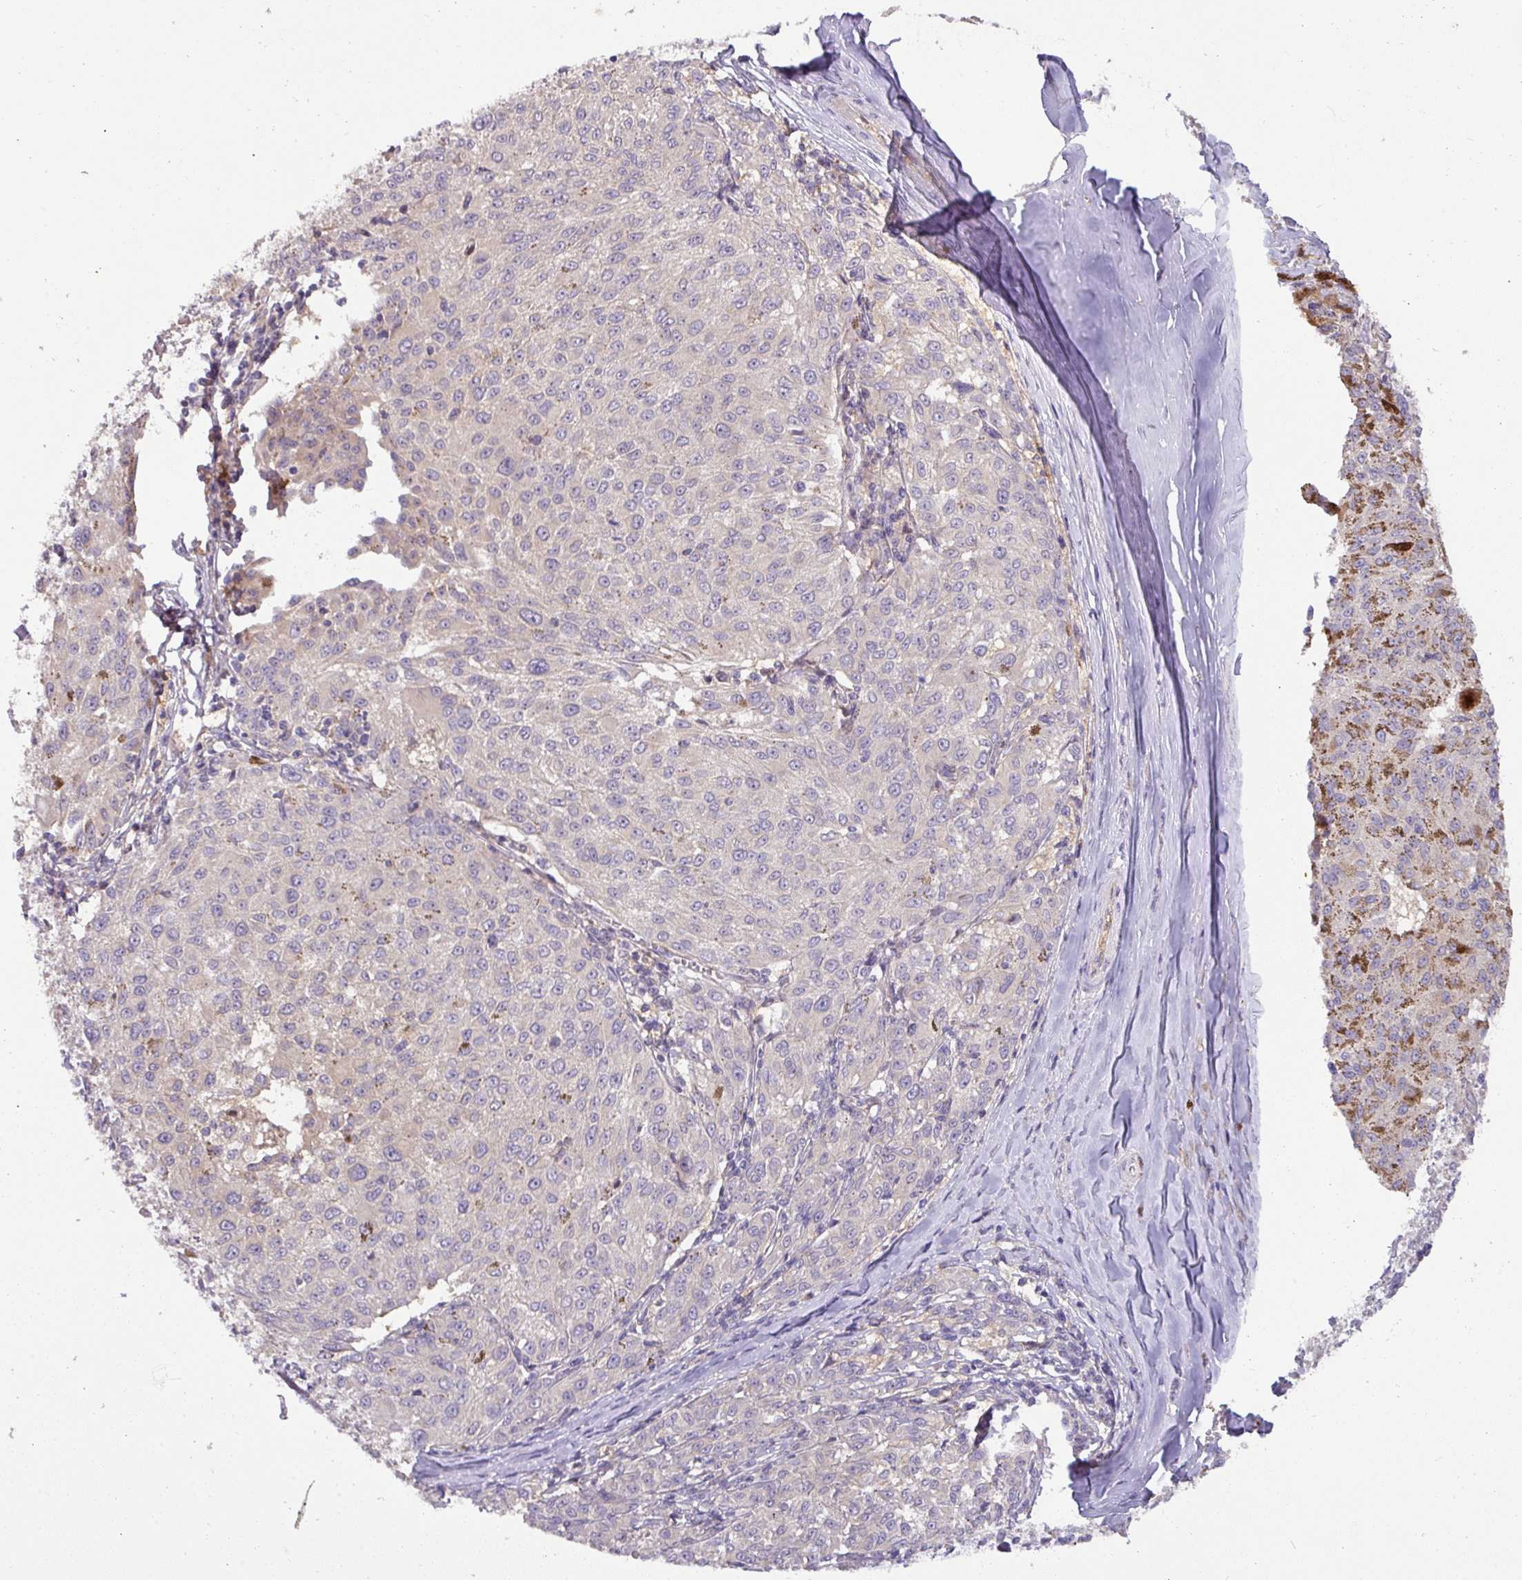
{"staining": {"intensity": "negative", "quantity": "none", "location": "none"}, "tissue": "melanoma", "cell_type": "Tumor cells", "image_type": "cancer", "snomed": [{"axis": "morphology", "description": "Malignant melanoma, NOS"}, {"axis": "topography", "description": "Skin"}], "caption": "Immunohistochemistry histopathology image of human malignant melanoma stained for a protein (brown), which exhibits no positivity in tumor cells.", "gene": "HOXC13", "patient": {"sex": "female", "age": 72}}